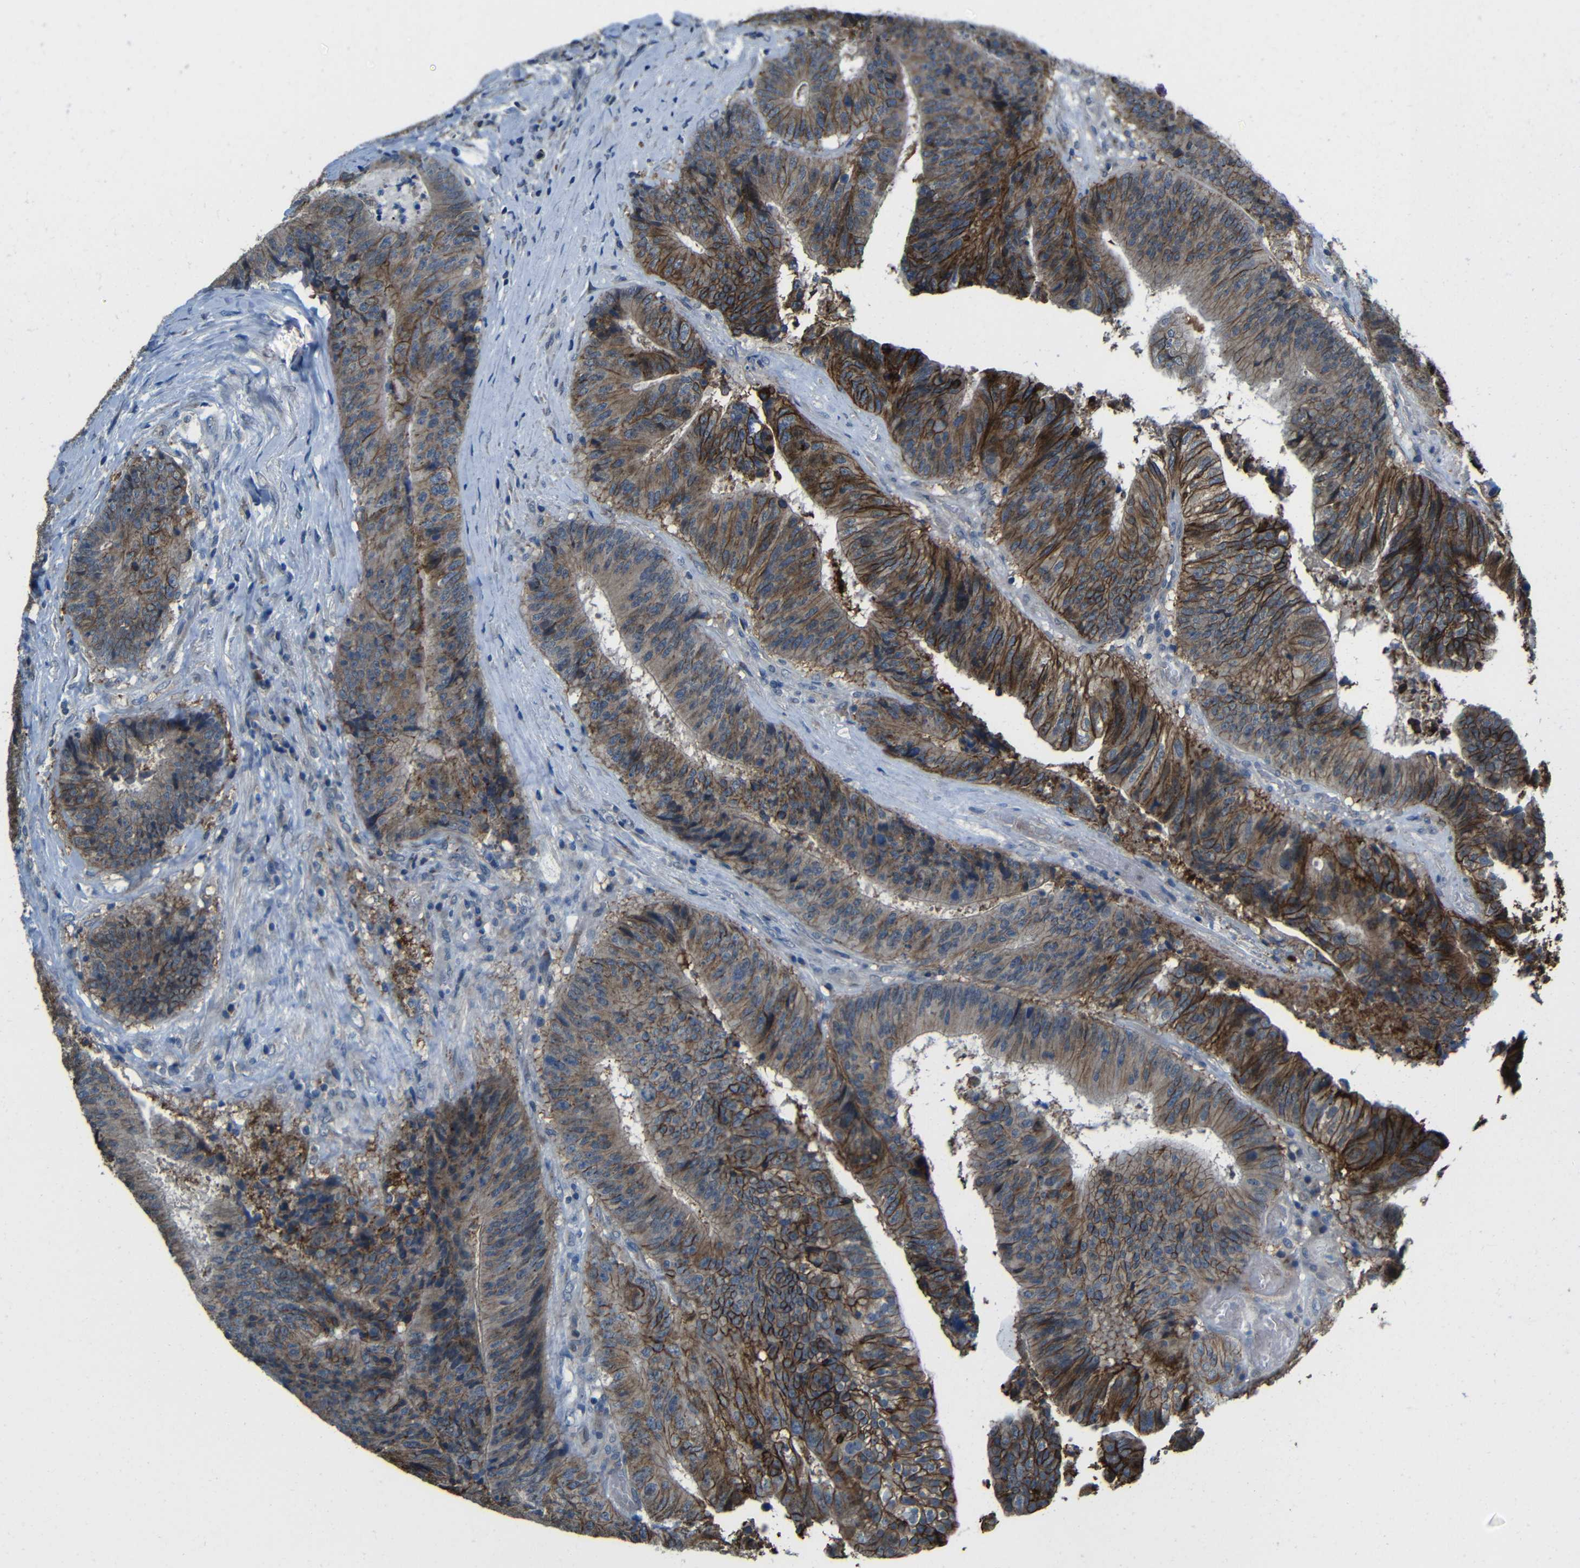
{"staining": {"intensity": "moderate", "quantity": ">75%", "location": "cytoplasmic/membranous"}, "tissue": "colorectal cancer", "cell_type": "Tumor cells", "image_type": "cancer", "snomed": [{"axis": "morphology", "description": "Adenocarcinoma, NOS"}, {"axis": "topography", "description": "Rectum"}], "caption": "Immunohistochemistry staining of colorectal adenocarcinoma, which displays medium levels of moderate cytoplasmic/membranous positivity in approximately >75% of tumor cells indicating moderate cytoplasmic/membranous protein staining. The staining was performed using DAB (3,3'-diaminobenzidine) (brown) for protein detection and nuclei were counterstained in hematoxylin (blue).", "gene": "ZNF90", "patient": {"sex": "male", "age": 72}}